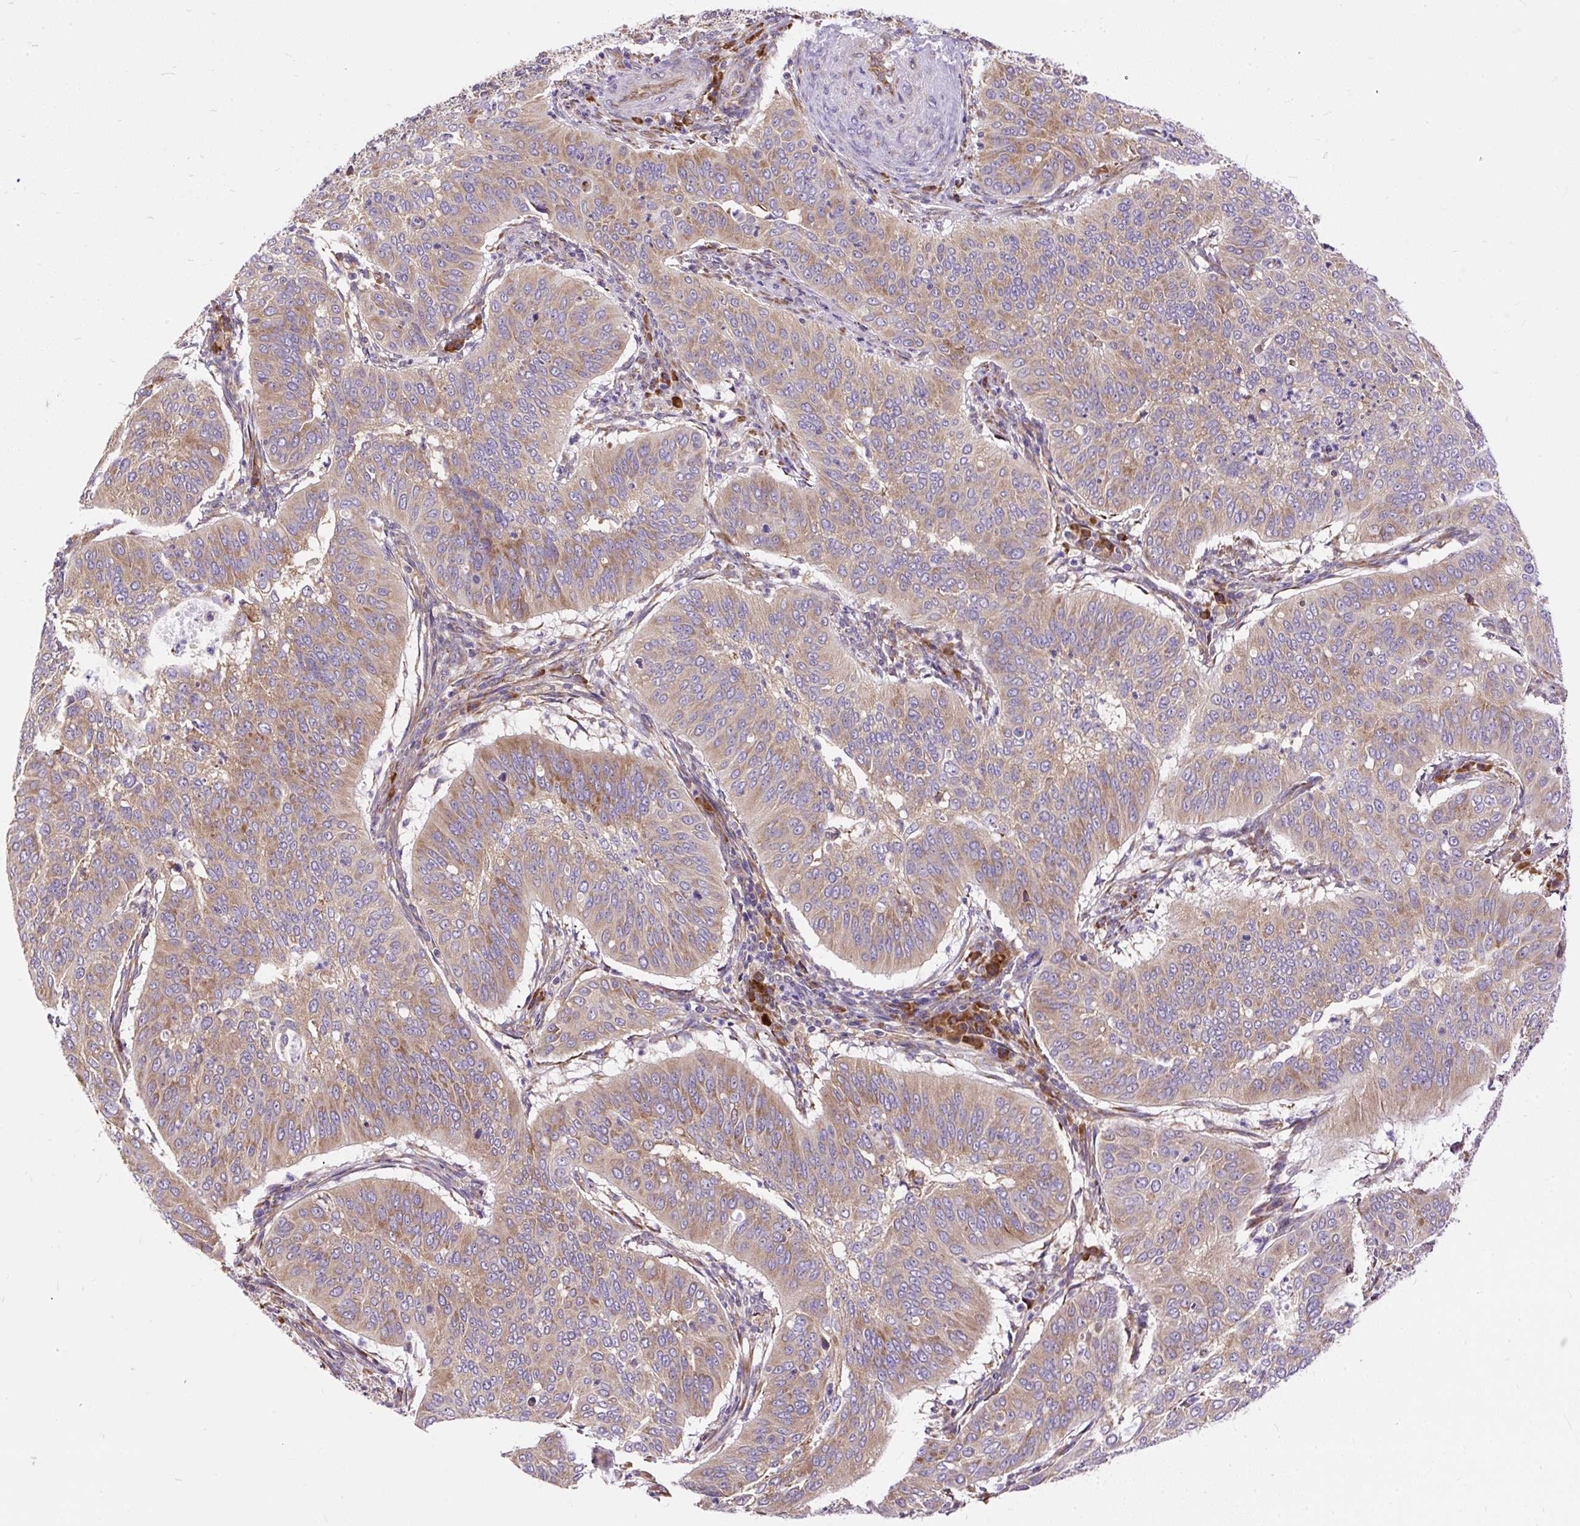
{"staining": {"intensity": "moderate", "quantity": ">75%", "location": "cytoplasmic/membranous"}, "tissue": "cervical cancer", "cell_type": "Tumor cells", "image_type": "cancer", "snomed": [{"axis": "morphology", "description": "Normal tissue, NOS"}, {"axis": "morphology", "description": "Squamous cell carcinoma, NOS"}, {"axis": "topography", "description": "Cervix"}], "caption": "Cervical cancer was stained to show a protein in brown. There is medium levels of moderate cytoplasmic/membranous expression in about >75% of tumor cells. Using DAB (brown) and hematoxylin (blue) stains, captured at high magnification using brightfield microscopy.", "gene": "RPS5", "patient": {"sex": "female", "age": 39}}